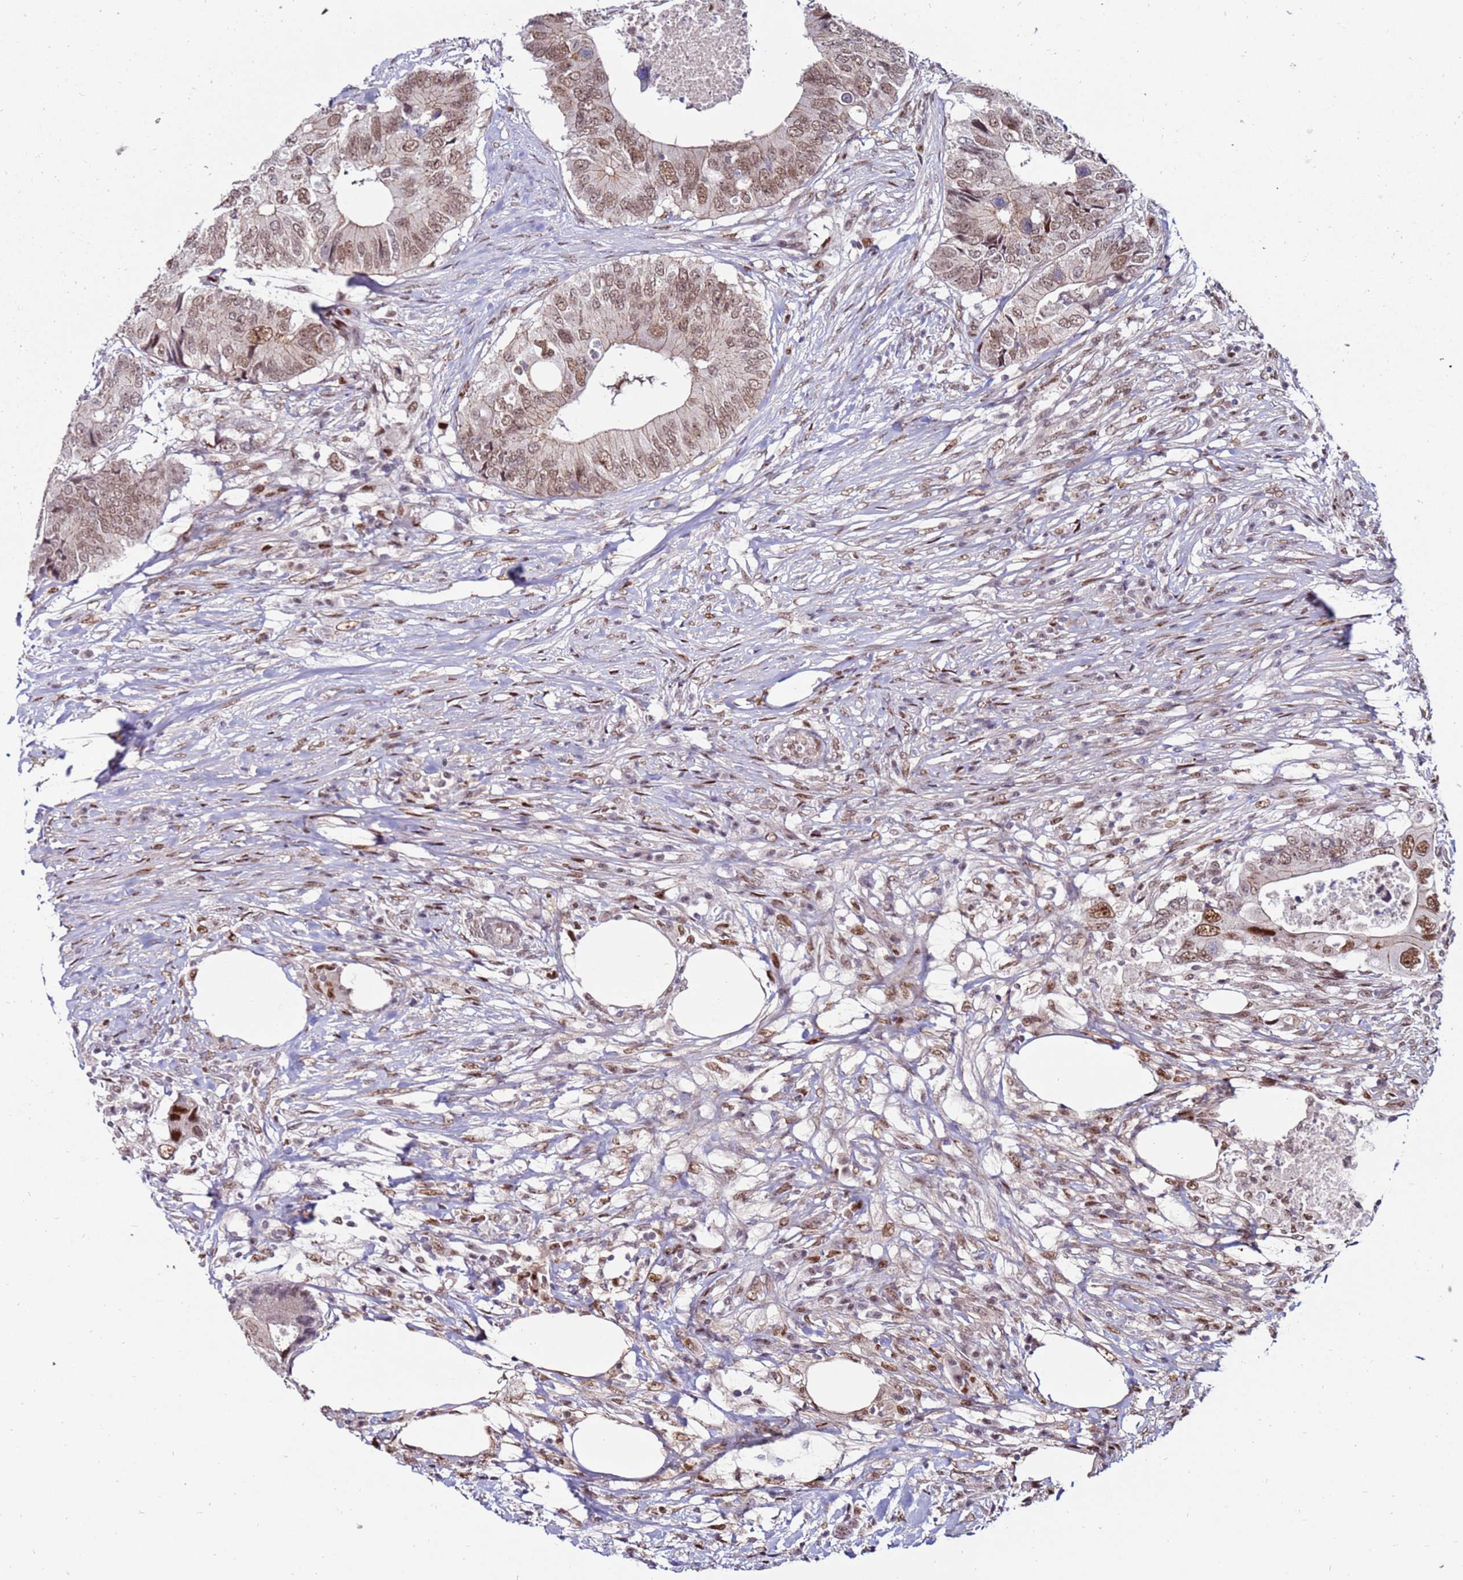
{"staining": {"intensity": "moderate", "quantity": ">75%", "location": "cytoplasmic/membranous,nuclear"}, "tissue": "colorectal cancer", "cell_type": "Tumor cells", "image_type": "cancer", "snomed": [{"axis": "morphology", "description": "Adenocarcinoma, NOS"}, {"axis": "topography", "description": "Colon"}], "caption": "Moderate cytoplasmic/membranous and nuclear staining is appreciated in approximately >75% of tumor cells in colorectal cancer (adenocarcinoma). The protein is shown in brown color, while the nuclei are stained blue.", "gene": "KPNA4", "patient": {"sex": "male", "age": 71}}